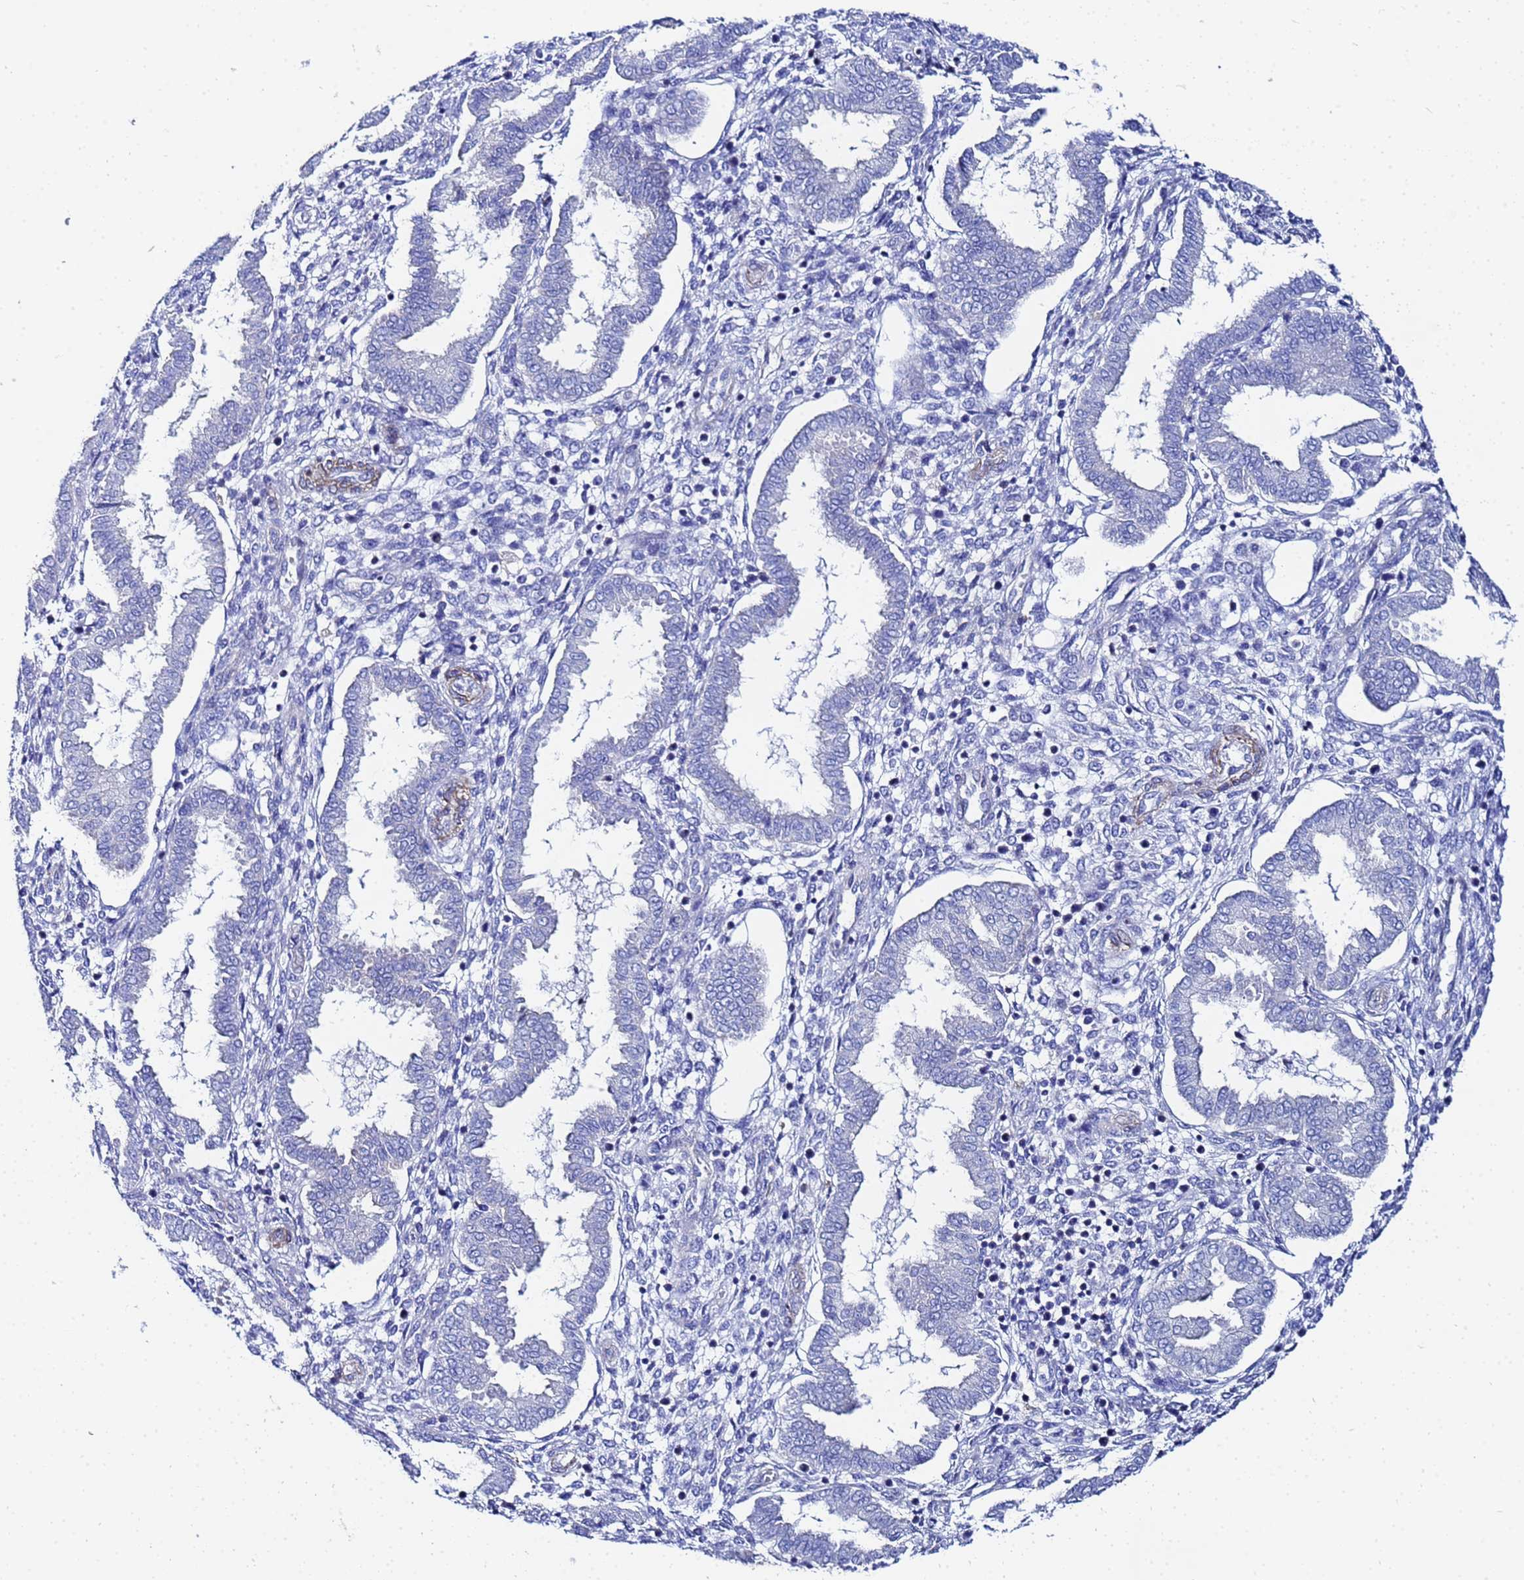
{"staining": {"intensity": "negative", "quantity": "none", "location": "none"}, "tissue": "endometrium", "cell_type": "Cells in endometrial stroma", "image_type": "normal", "snomed": [{"axis": "morphology", "description": "Normal tissue, NOS"}, {"axis": "topography", "description": "Endometrium"}], "caption": "Cells in endometrial stroma show no significant expression in normal endometrium. (Stains: DAB immunohistochemistry (IHC) with hematoxylin counter stain, Microscopy: brightfield microscopy at high magnification).", "gene": "RAB39A", "patient": {"sex": "female", "age": 24}}